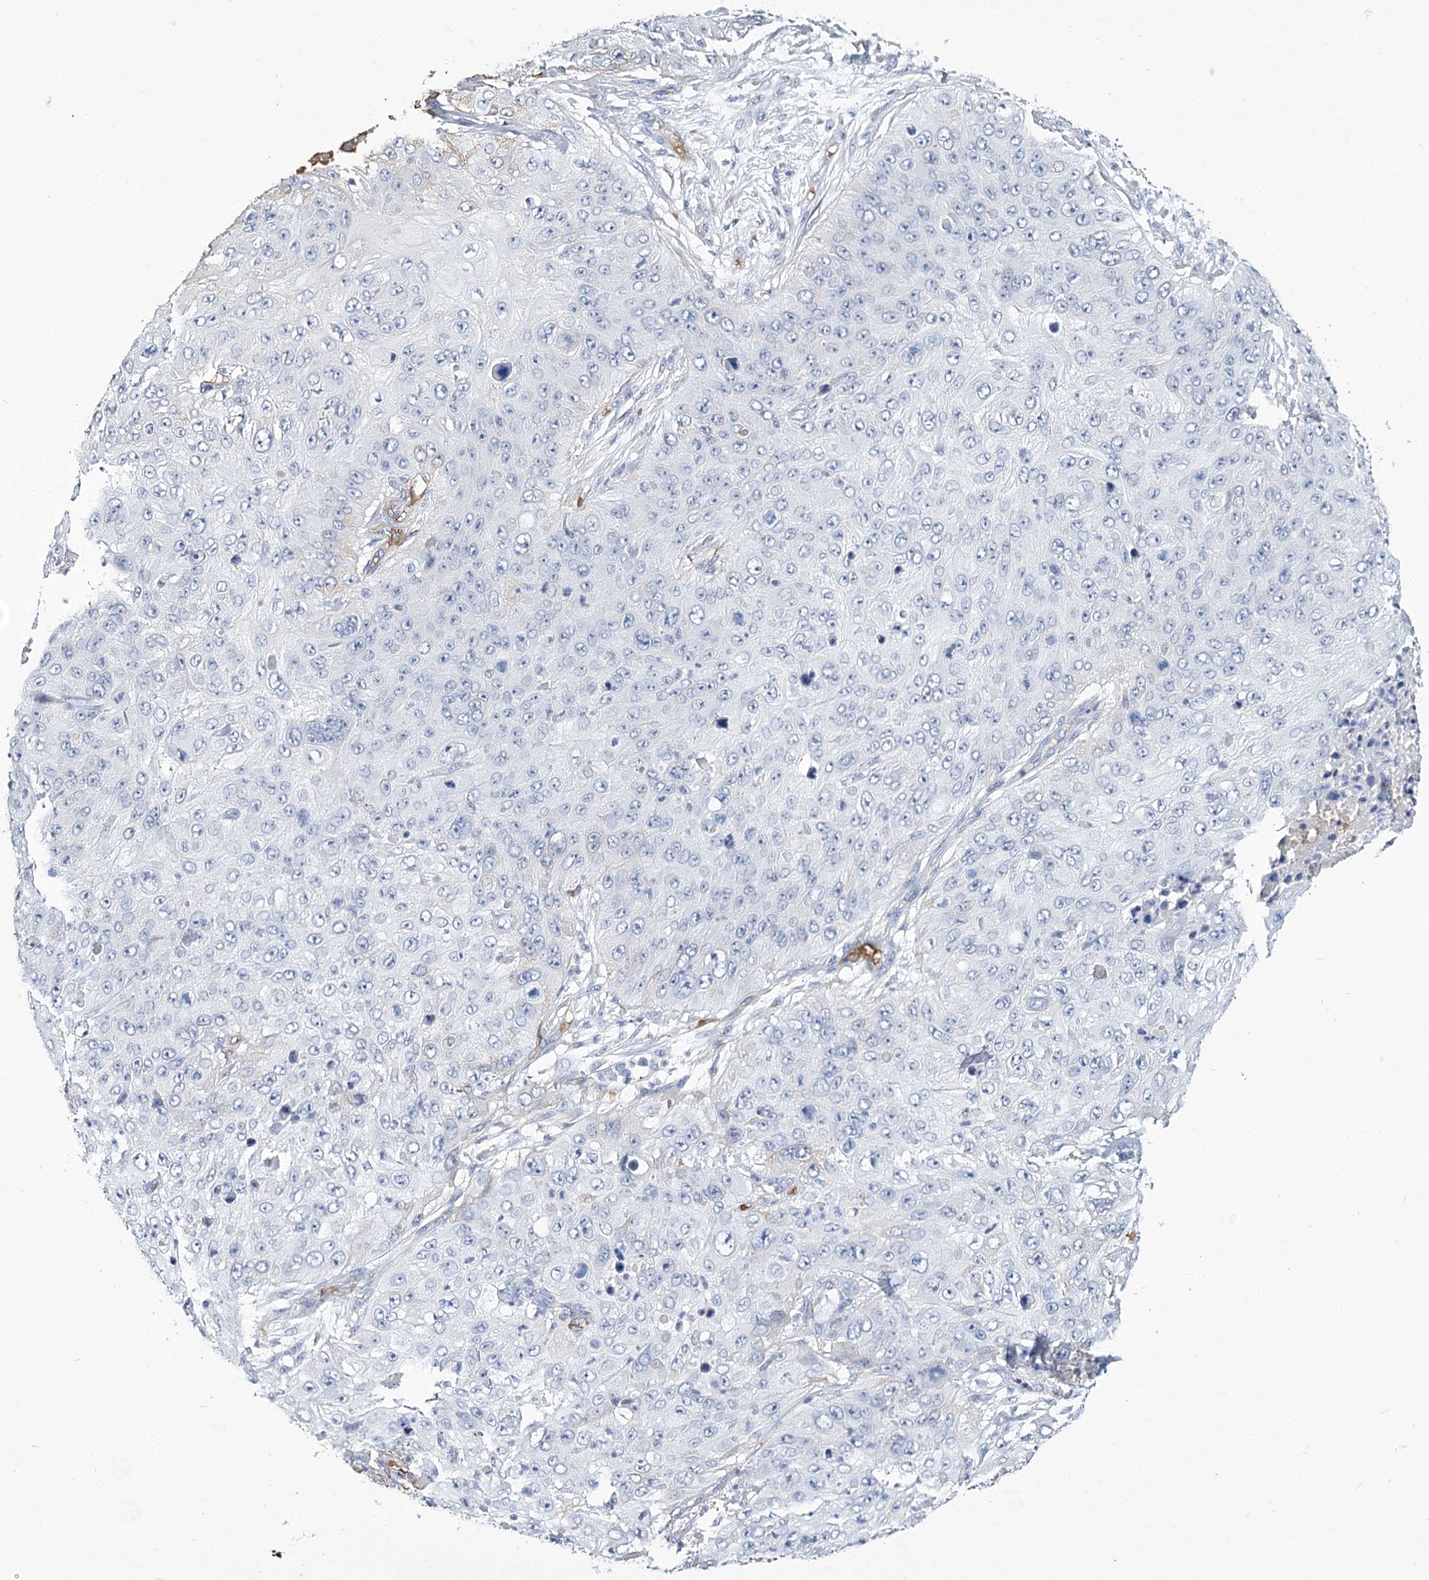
{"staining": {"intensity": "negative", "quantity": "none", "location": "none"}, "tissue": "skin cancer", "cell_type": "Tumor cells", "image_type": "cancer", "snomed": [{"axis": "morphology", "description": "Squamous cell carcinoma, NOS"}, {"axis": "topography", "description": "Skin"}], "caption": "Image shows no protein expression in tumor cells of skin squamous cell carcinoma tissue.", "gene": "HBA1", "patient": {"sex": "female", "age": 80}}